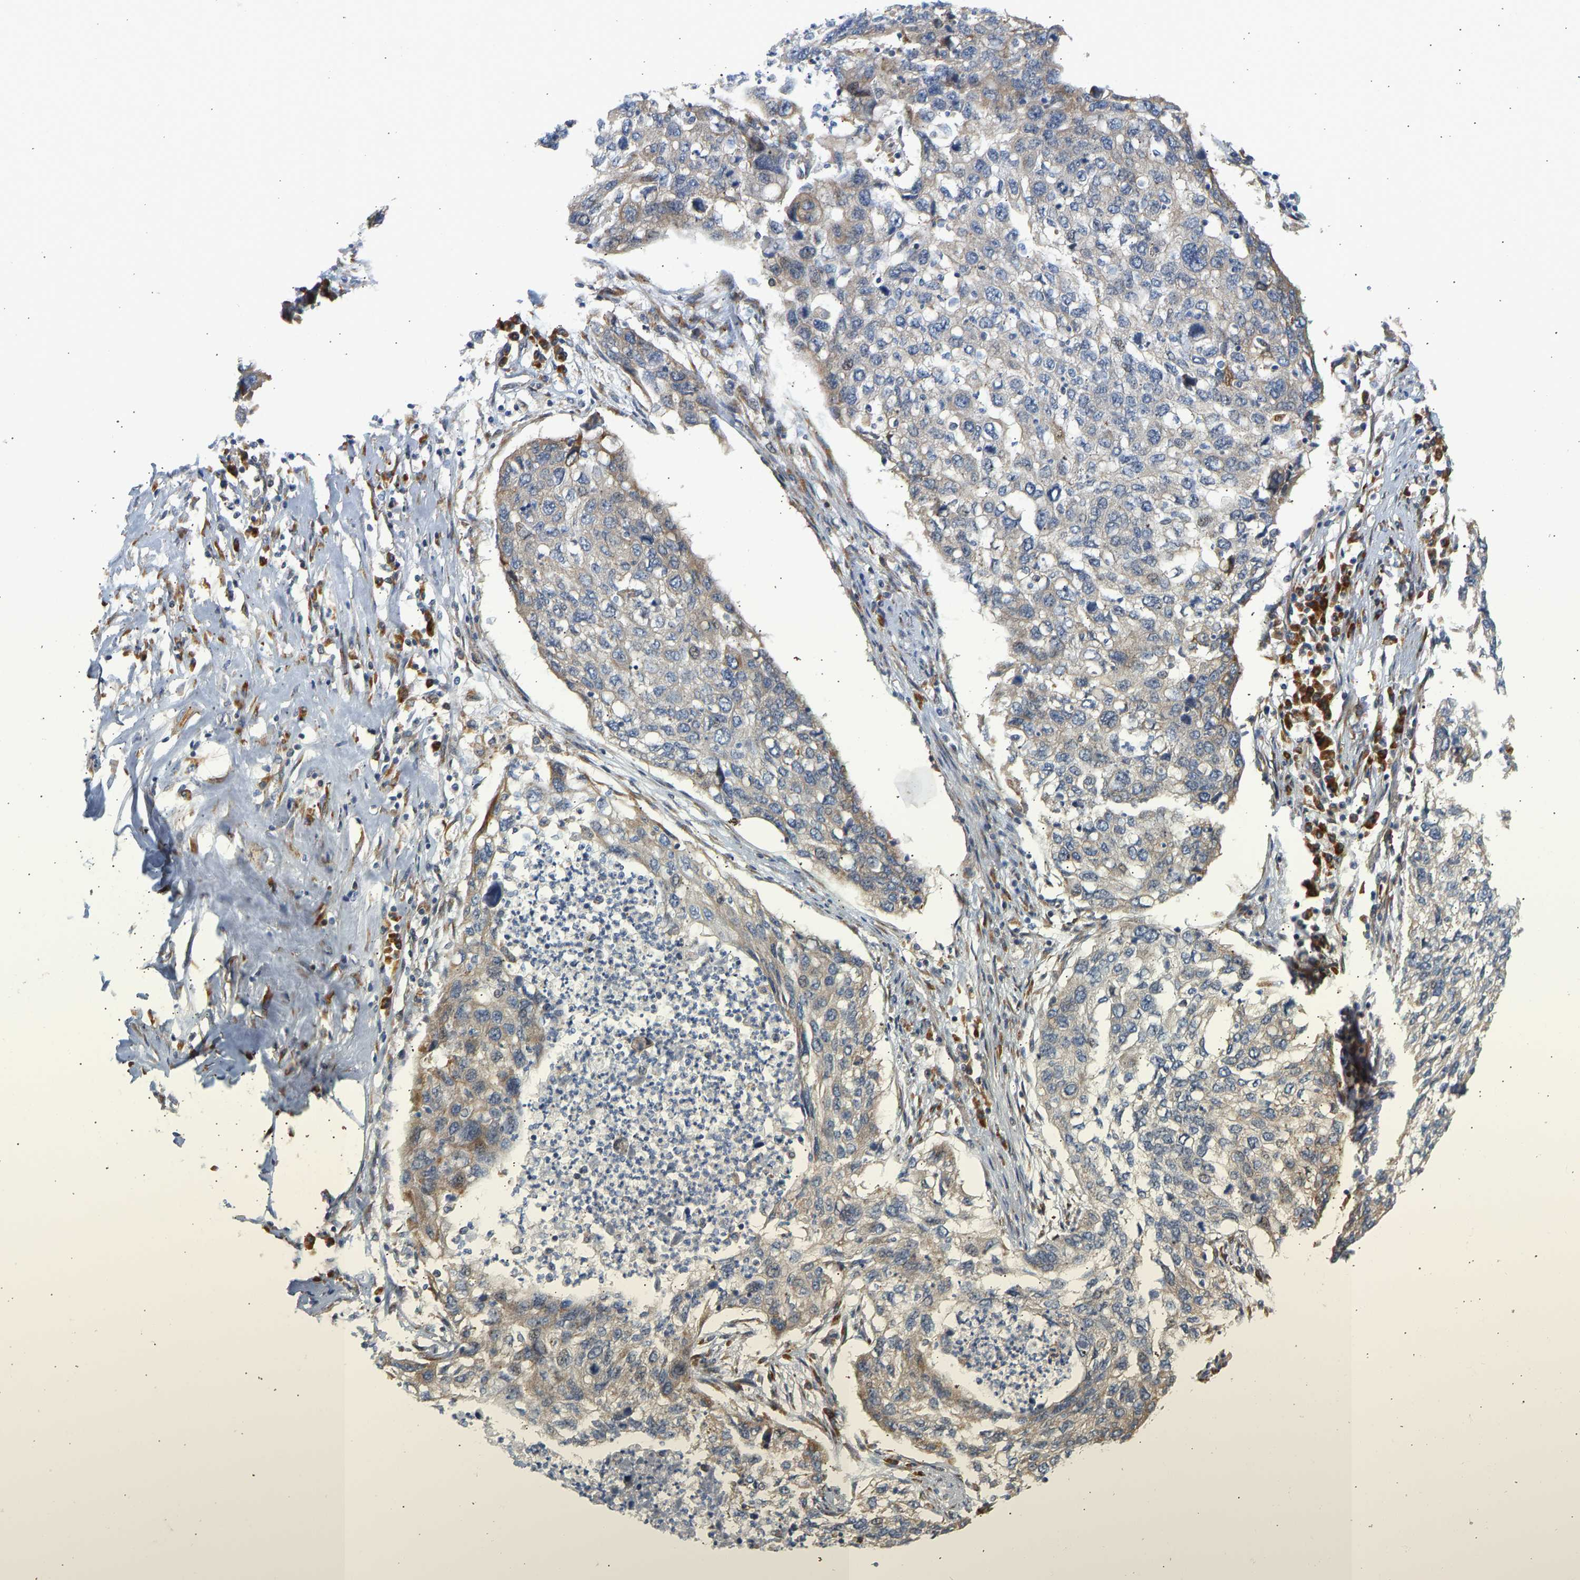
{"staining": {"intensity": "weak", "quantity": "25%-75%", "location": "cytoplasmic/membranous"}, "tissue": "lung cancer", "cell_type": "Tumor cells", "image_type": "cancer", "snomed": [{"axis": "morphology", "description": "Squamous cell carcinoma, NOS"}, {"axis": "topography", "description": "Lung"}], "caption": "Lung cancer stained with IHC exhibits weak cytoplasmic/membranous staining in approximately 25%-75% of tumor cells. (DAB (3,3'-diaminobenzidine) = brown stain, brightfield microscopy at high magnification).", "gene": "RPS14", "patient": {"sex": "female", "age": 63}}